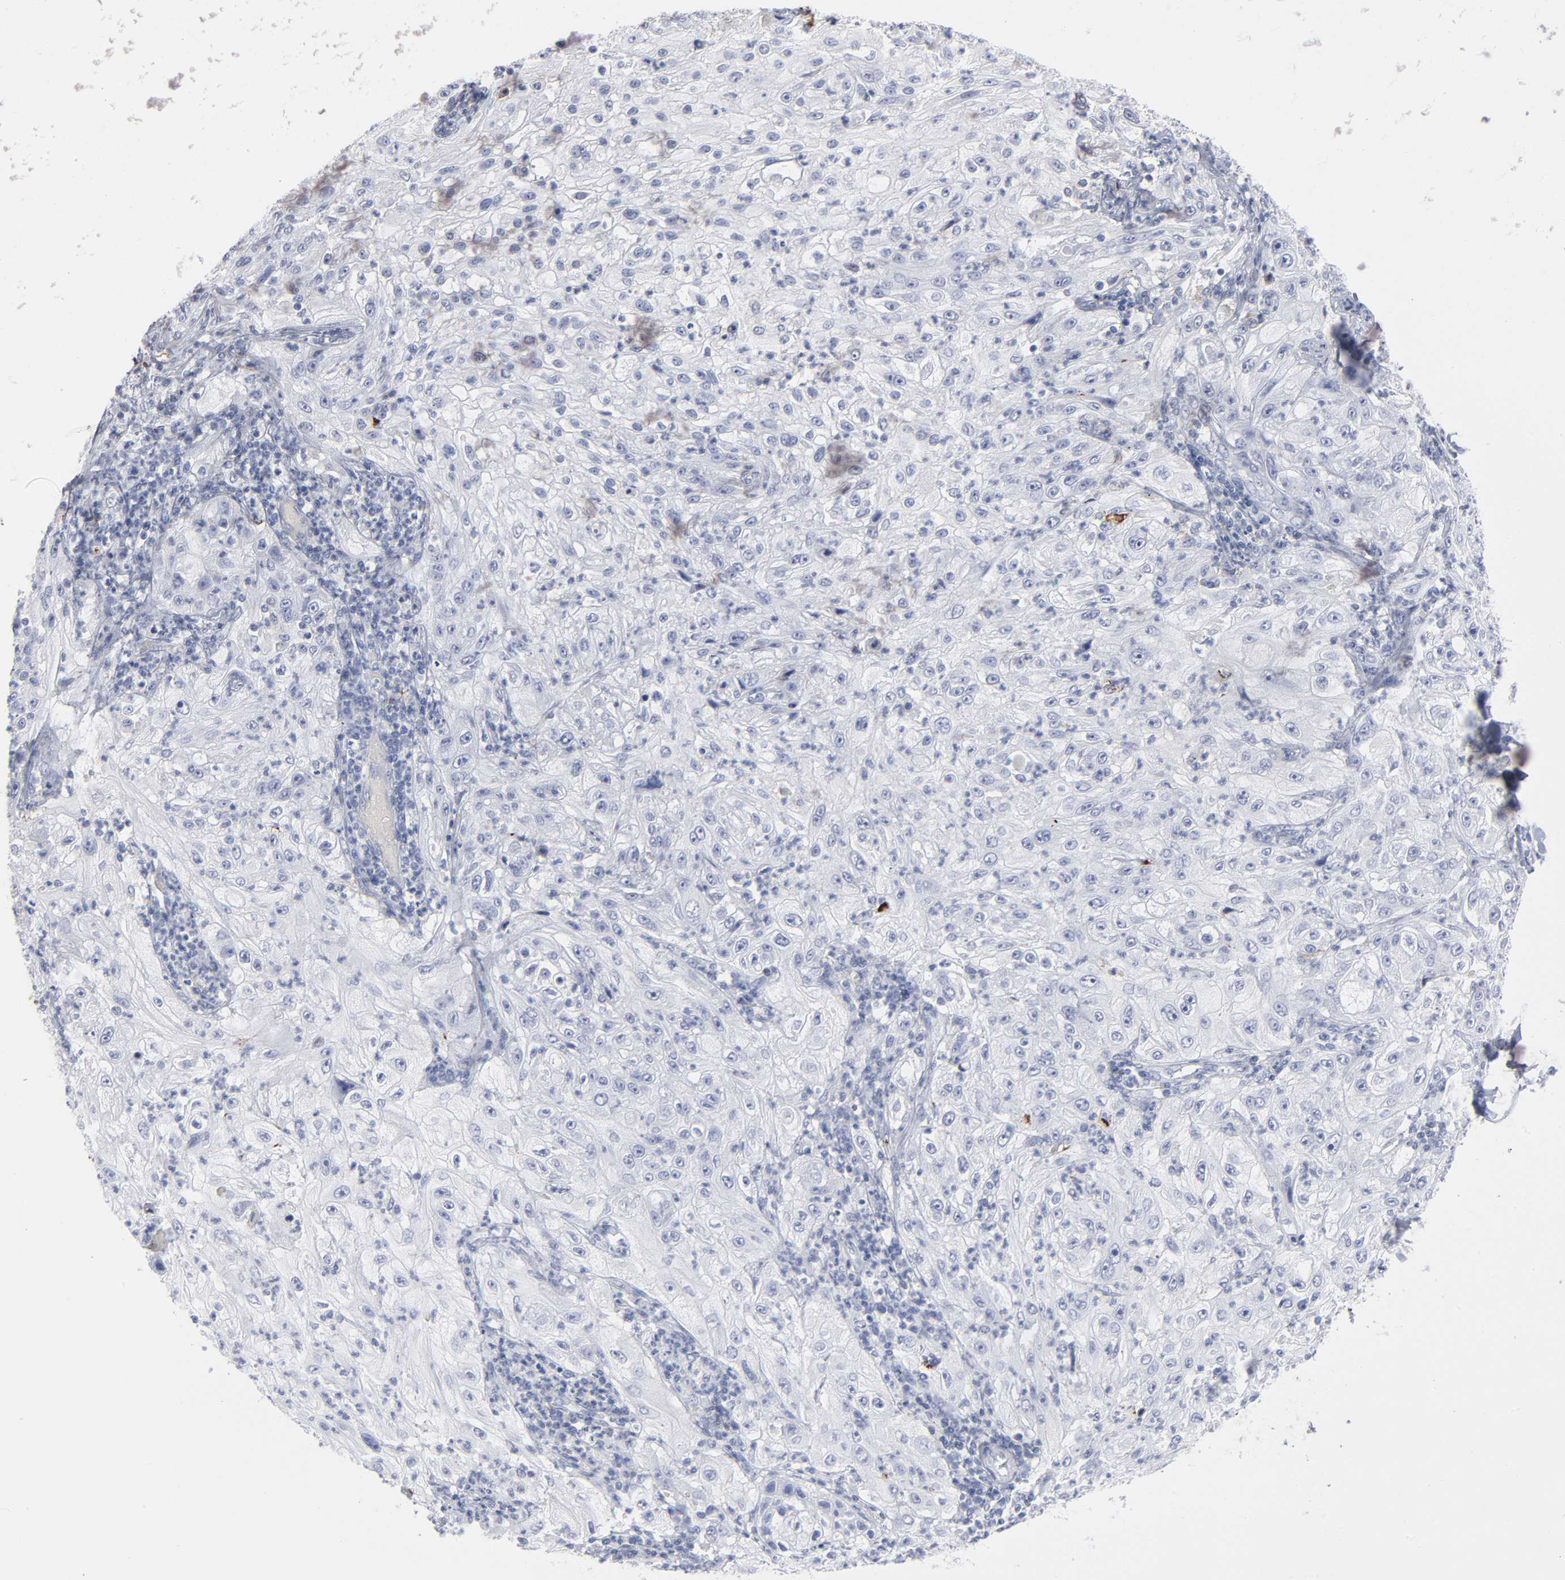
{"staining": {"intensity": "negative", "quantity": "none", "location": "none"}, "tissue": "lung cancer", "cell_type": "Tumor cells", "image_type": "cancer", "snomed": [{"axis": "morphology", "description": "Inflammation, NOS"}, {"axis": "morphology", "description": "Squamous cell carcinoma, NOS"}, {"axis": "topography", "description": "Lymph node"}, {"axis": "topography", "description": "Soft tissue"}, {"axis": "topography", "description": "Lung"}], "caption": "IHC photomicrograph of human lung cancer (squamous cell carcinoma) stained for a protein (brown), which displays no staining in tumor cells.", "gene": "ANXA5", "patient": {"sex": "male", "age": 66}}